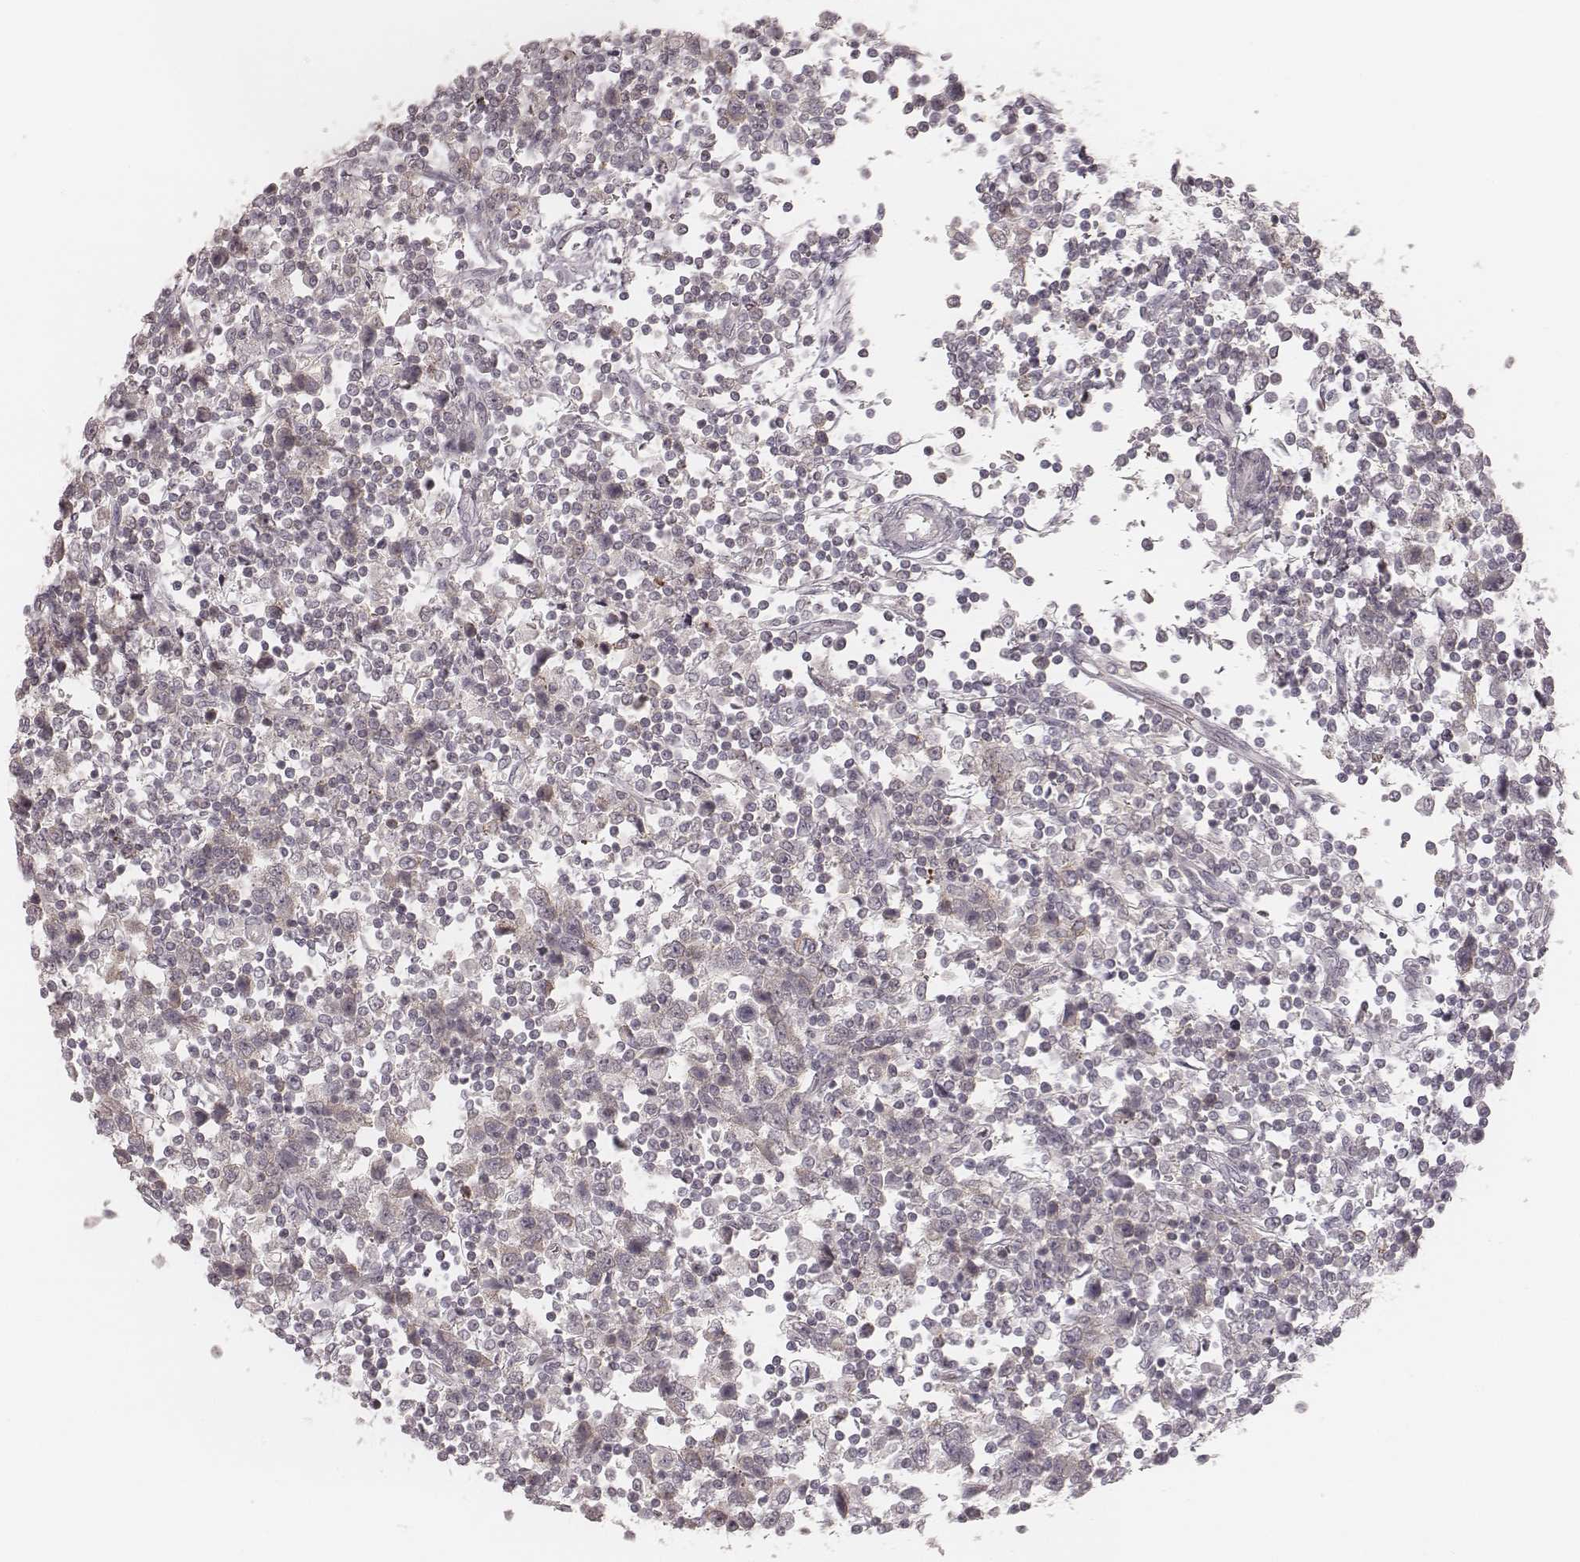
{"staining": {"intensity": "negative", "quantity": "none", "location": "none"}, "tissue": "testis cancer", "cell_type": "Tumor cells", "image_type": "cancer", "snomed": [{"axis": "morphology", "description": "Seminoma, NOS"}, {"axis": "topography", "description": "Testis"}], "caption": "This is an IHC histopathology image of human testis cancer. There is no positivity in tumor cells.", "gene": "ACACB", "patient": {"sex": "male", "age": 34}}